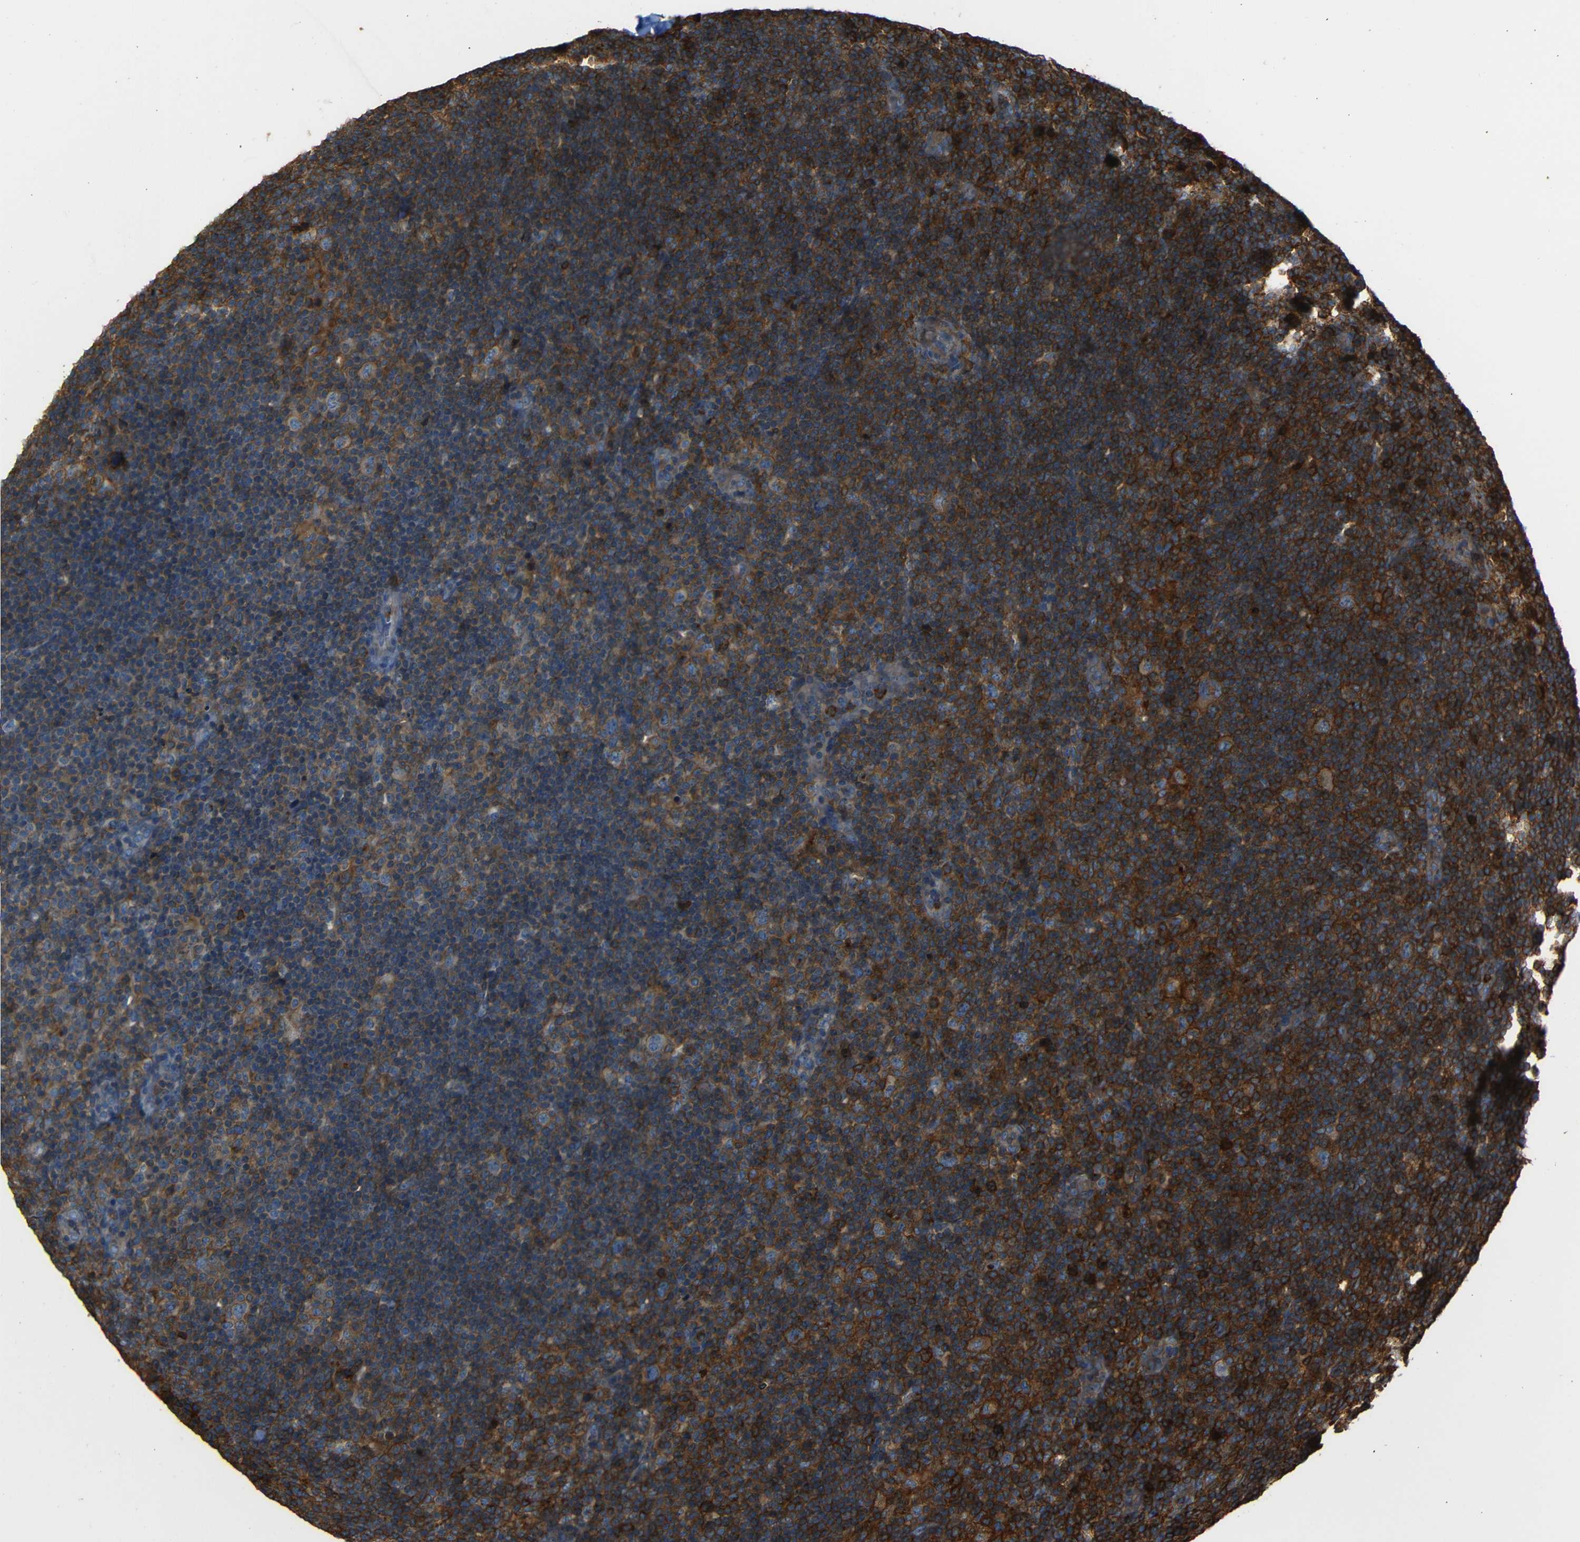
{"staining": {"intensity": "weak", "quantity": "<25%", "location": "cytoplasmic/membranous"}, "tissue": "lymphoma", "cell_type": "Tumor cells", "image_type": "cancer", "snomed": [{"axis": "morphology", "description": "Hodgkin's disease, NOS"}, {"axis": "topography", "description": "Lymph node"}], "caption": "High power microscopy histopathology image of an immunohistochemistry image of Hodgkin's disease, revealing no significant positivity in tumor cells. (IHC, brightfield microscopy, high magnification).", "gene": "ADGRE5", "patient": {"sex": "female", "age": 57}}